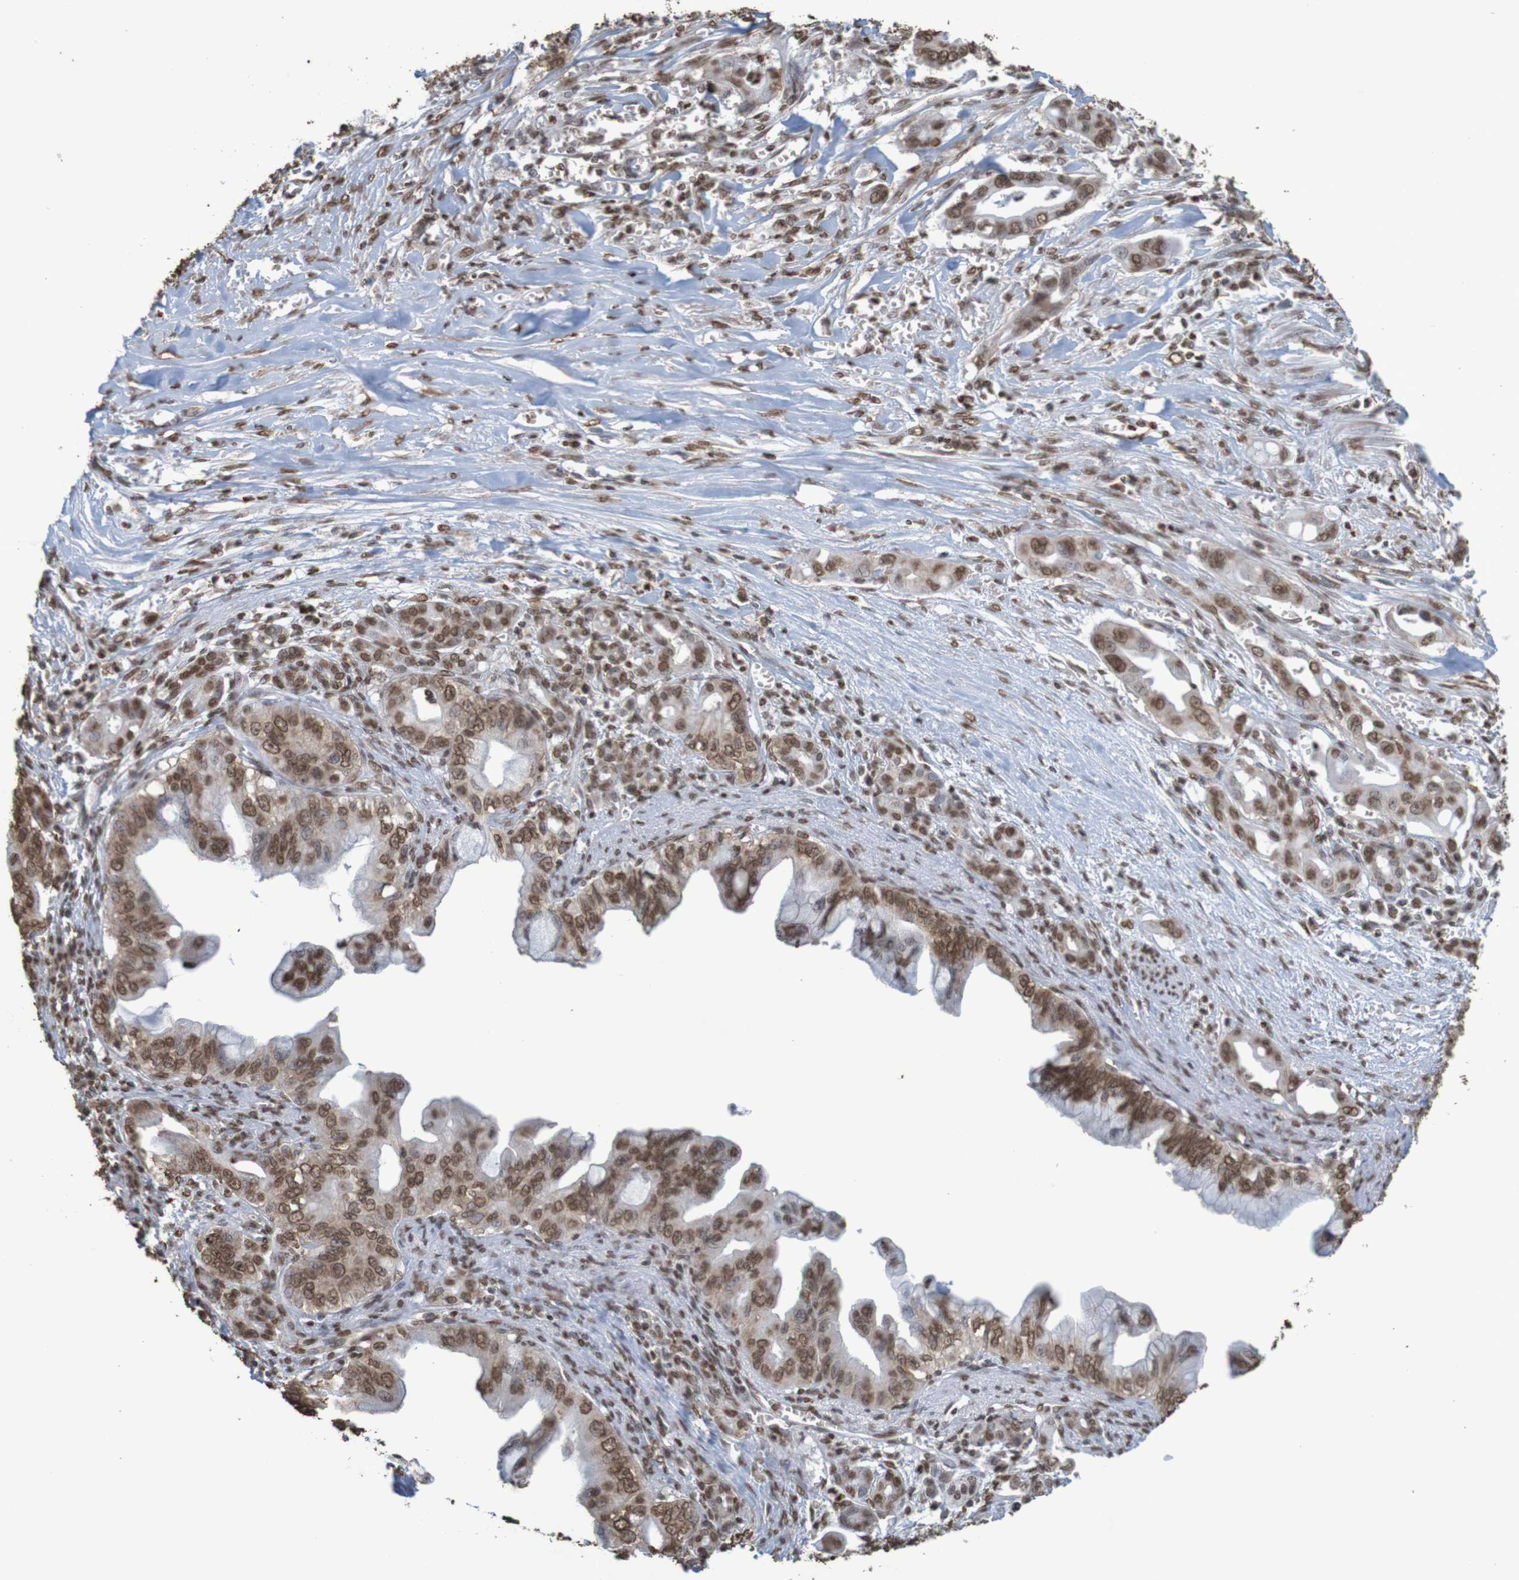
{"staining": {"intensity": "moderate", "quantity": ">75%", "location": "nuclear"}, "tissue": "pancreatic cancer", "cell_type": "Tumor cells", "image_type": "cancer", "snomed": [{"axis": "morphology", "description": "Adenocarcinoma, NOS"}, {"axis": "topography", "description": "Pancreas"}], "caption": "Pancreatic cancer (adenocarcinoma) stained with DAB immunohistochemistry (IHC) demonstrates medium levels of moderate nuclear staining in about >75% of tumor cells. The staining was performed using DAB (3,3'-diaminobenzidine), with brown indicating positive protein expression. Nuclei are stained blue with hematoxylin.", "gene": "GFI1", "patient": {"sex": "male", "age": 59}}